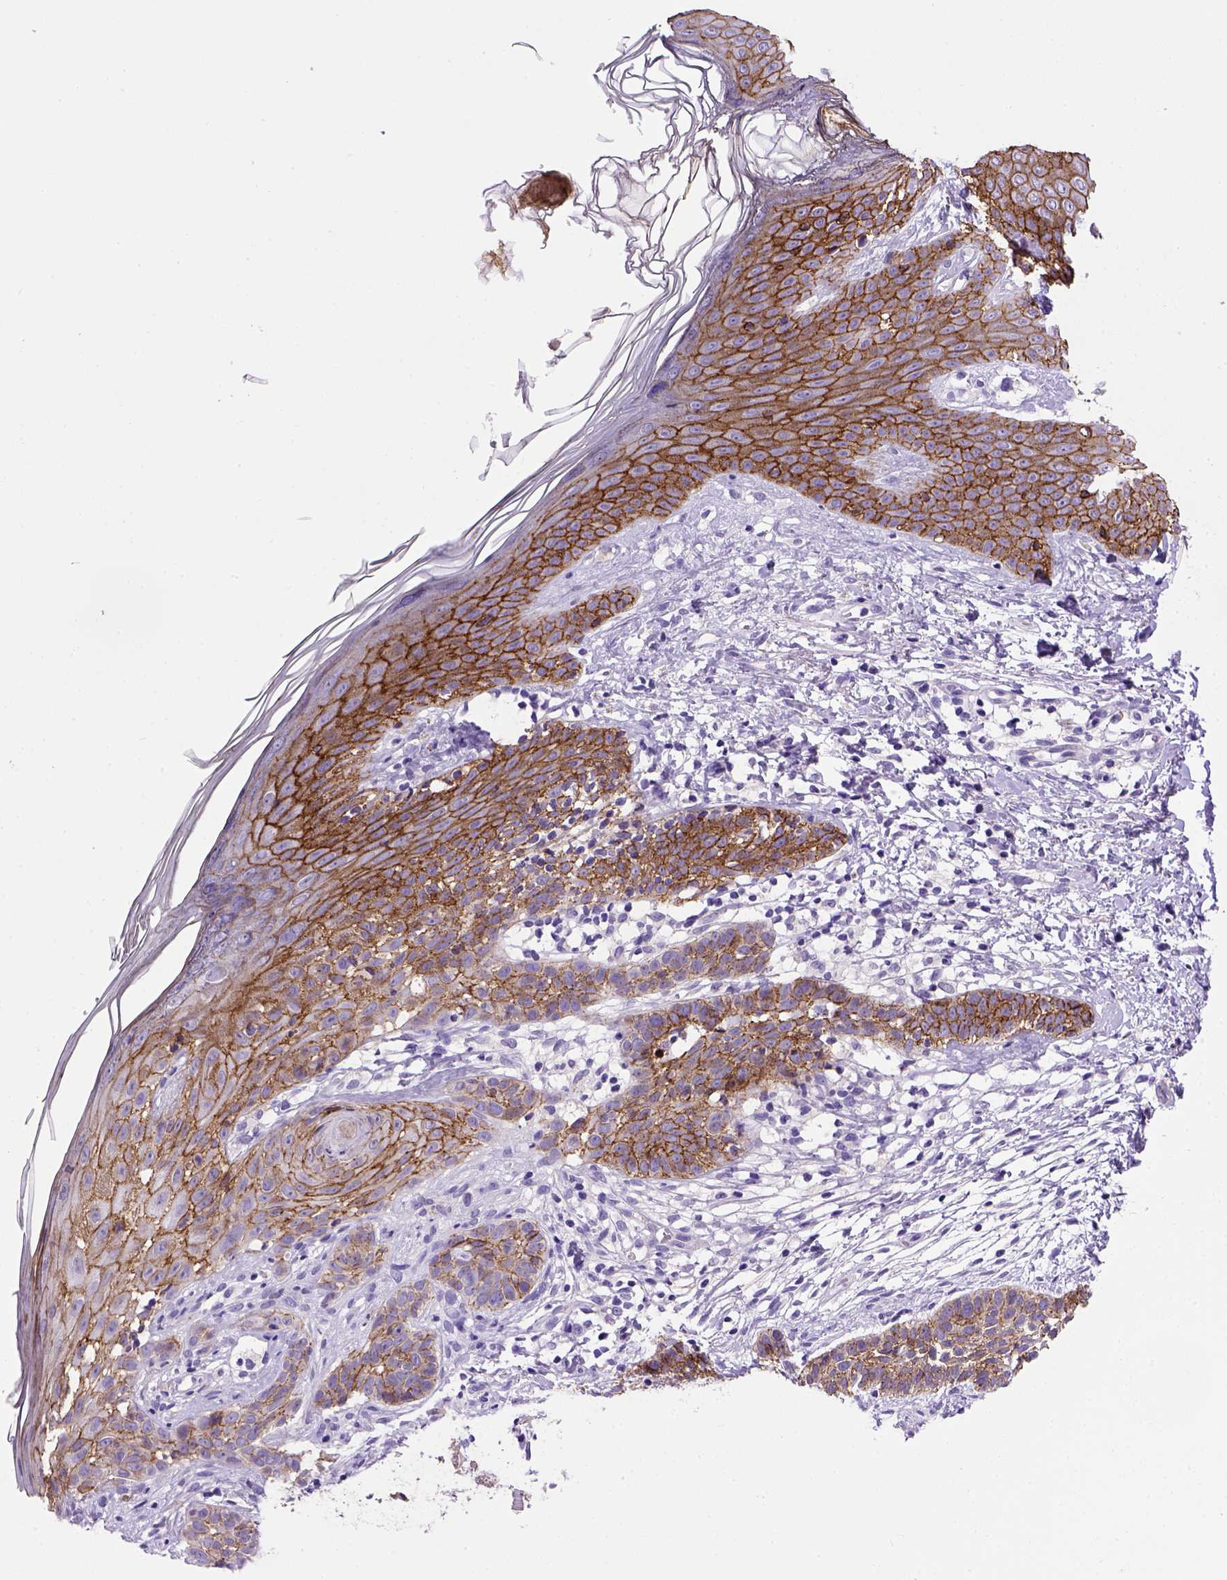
{"staining": {"intensity": "strong", "quantity": ">75%", "location": "cytoplasmic/membranous"}, "tissue": "skin cancer", "cell_type": "Tumor cells", "image_type": "cancer", "snomed": [{"axis": "morphology", "description": "Basal cell carcinoma"}, {"axis": "topography", "description": "Skin"}], "caption": "This image shows basal cell carcinoma (skin) stained with immunohistochemistry to label a protein in brown. The cytoplasmic/membranous of tumor cells show strong positivity for the protein. Nuclei are counter-stained blue.", "gene": "CDH1", "patient": {"sex": "male", "age": 85}}